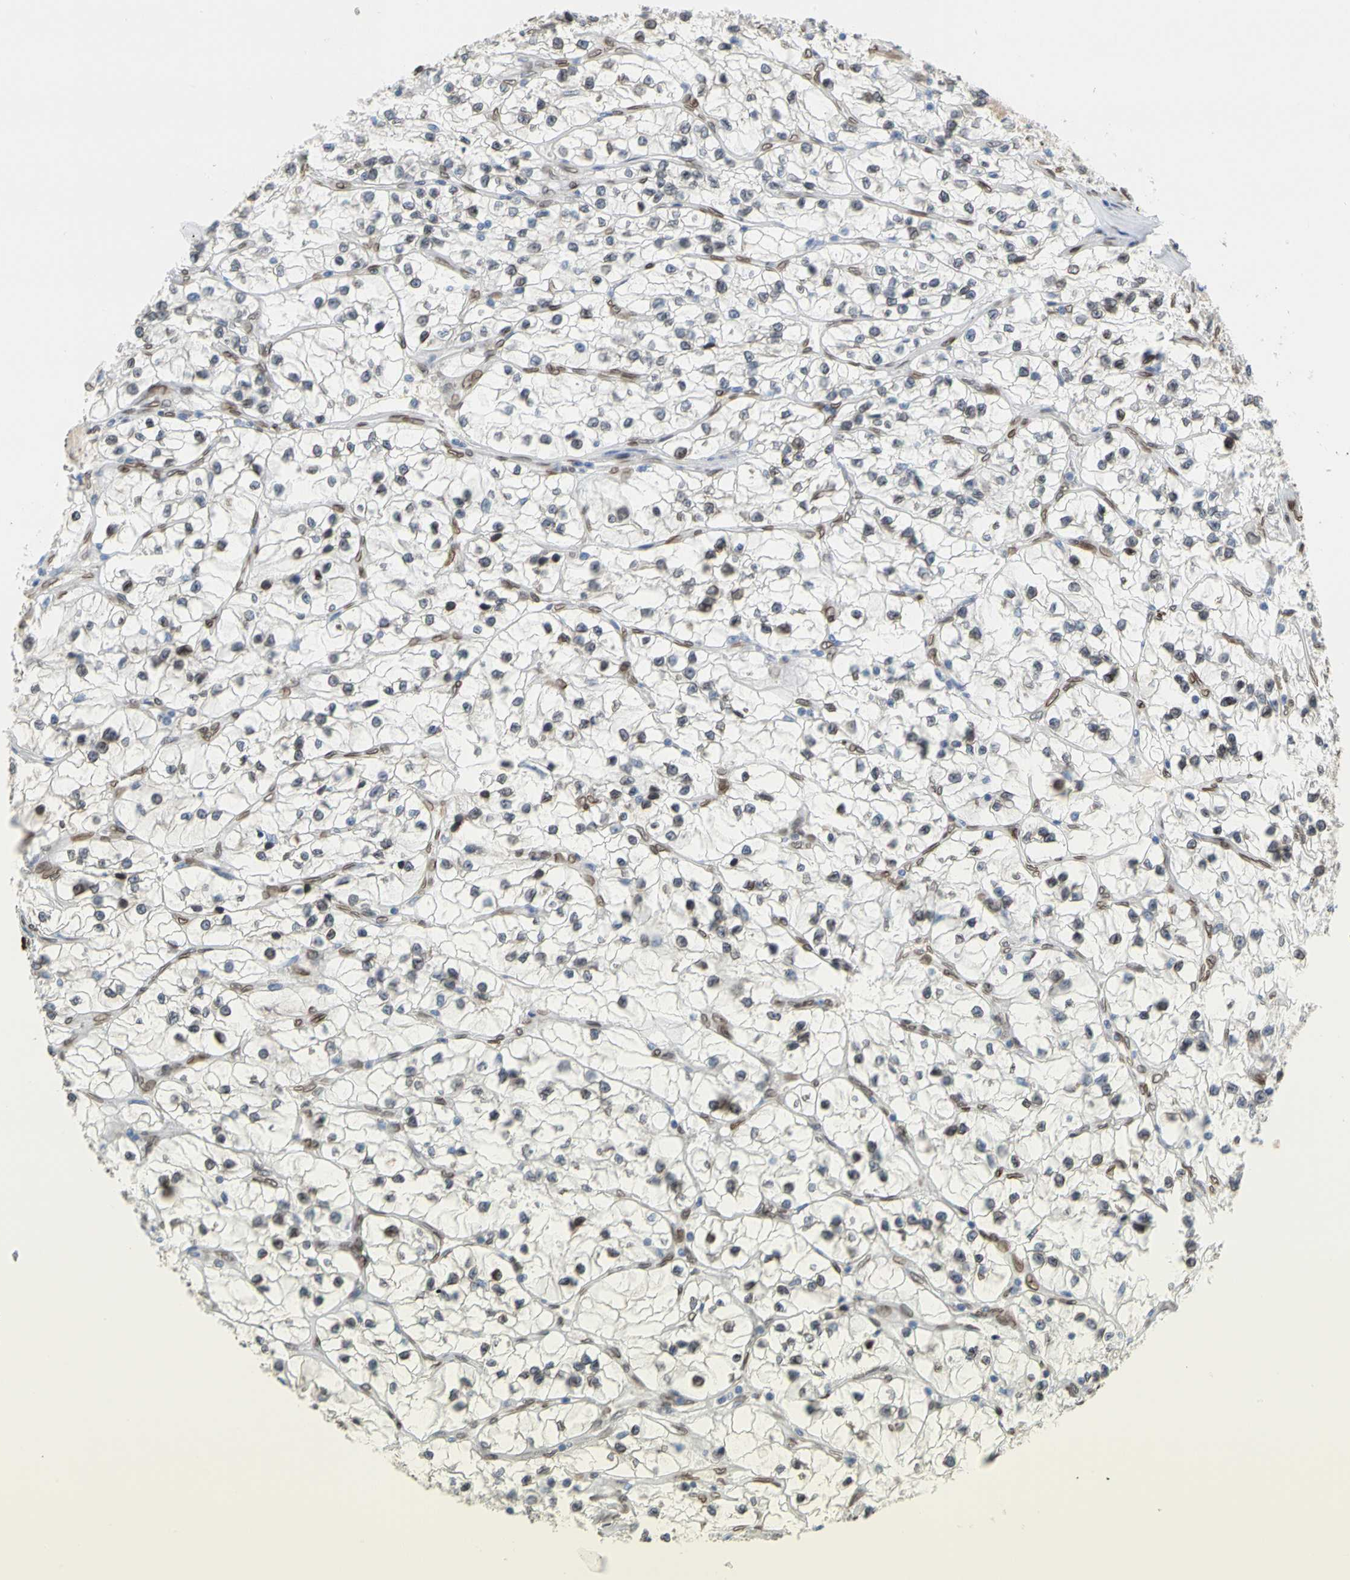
{"staining": {"intensity": "weak", "quantity": "25%-75%", "location": "cytoplasmic/membranous,nuclear"}, "tissue": "renal cancer", "cell_type": "Tumor cells", "image_type": "cancer", "snomed": [{"axis": "morphology", "description": "Adenocarcinoma, NOS"}, {"axis": "topography", "description": "Kidney"}], "caption": "Immunohistochemistry image of human renal cancer (adenocarcinoma) stained for a protein (brown), which displays low levels of weak cytoplasmic/membranous and nuclear staining in about 25%-75% of tumor cells.", "gene": "SUN1", "patient": {"sex": "female", "age": 57}}